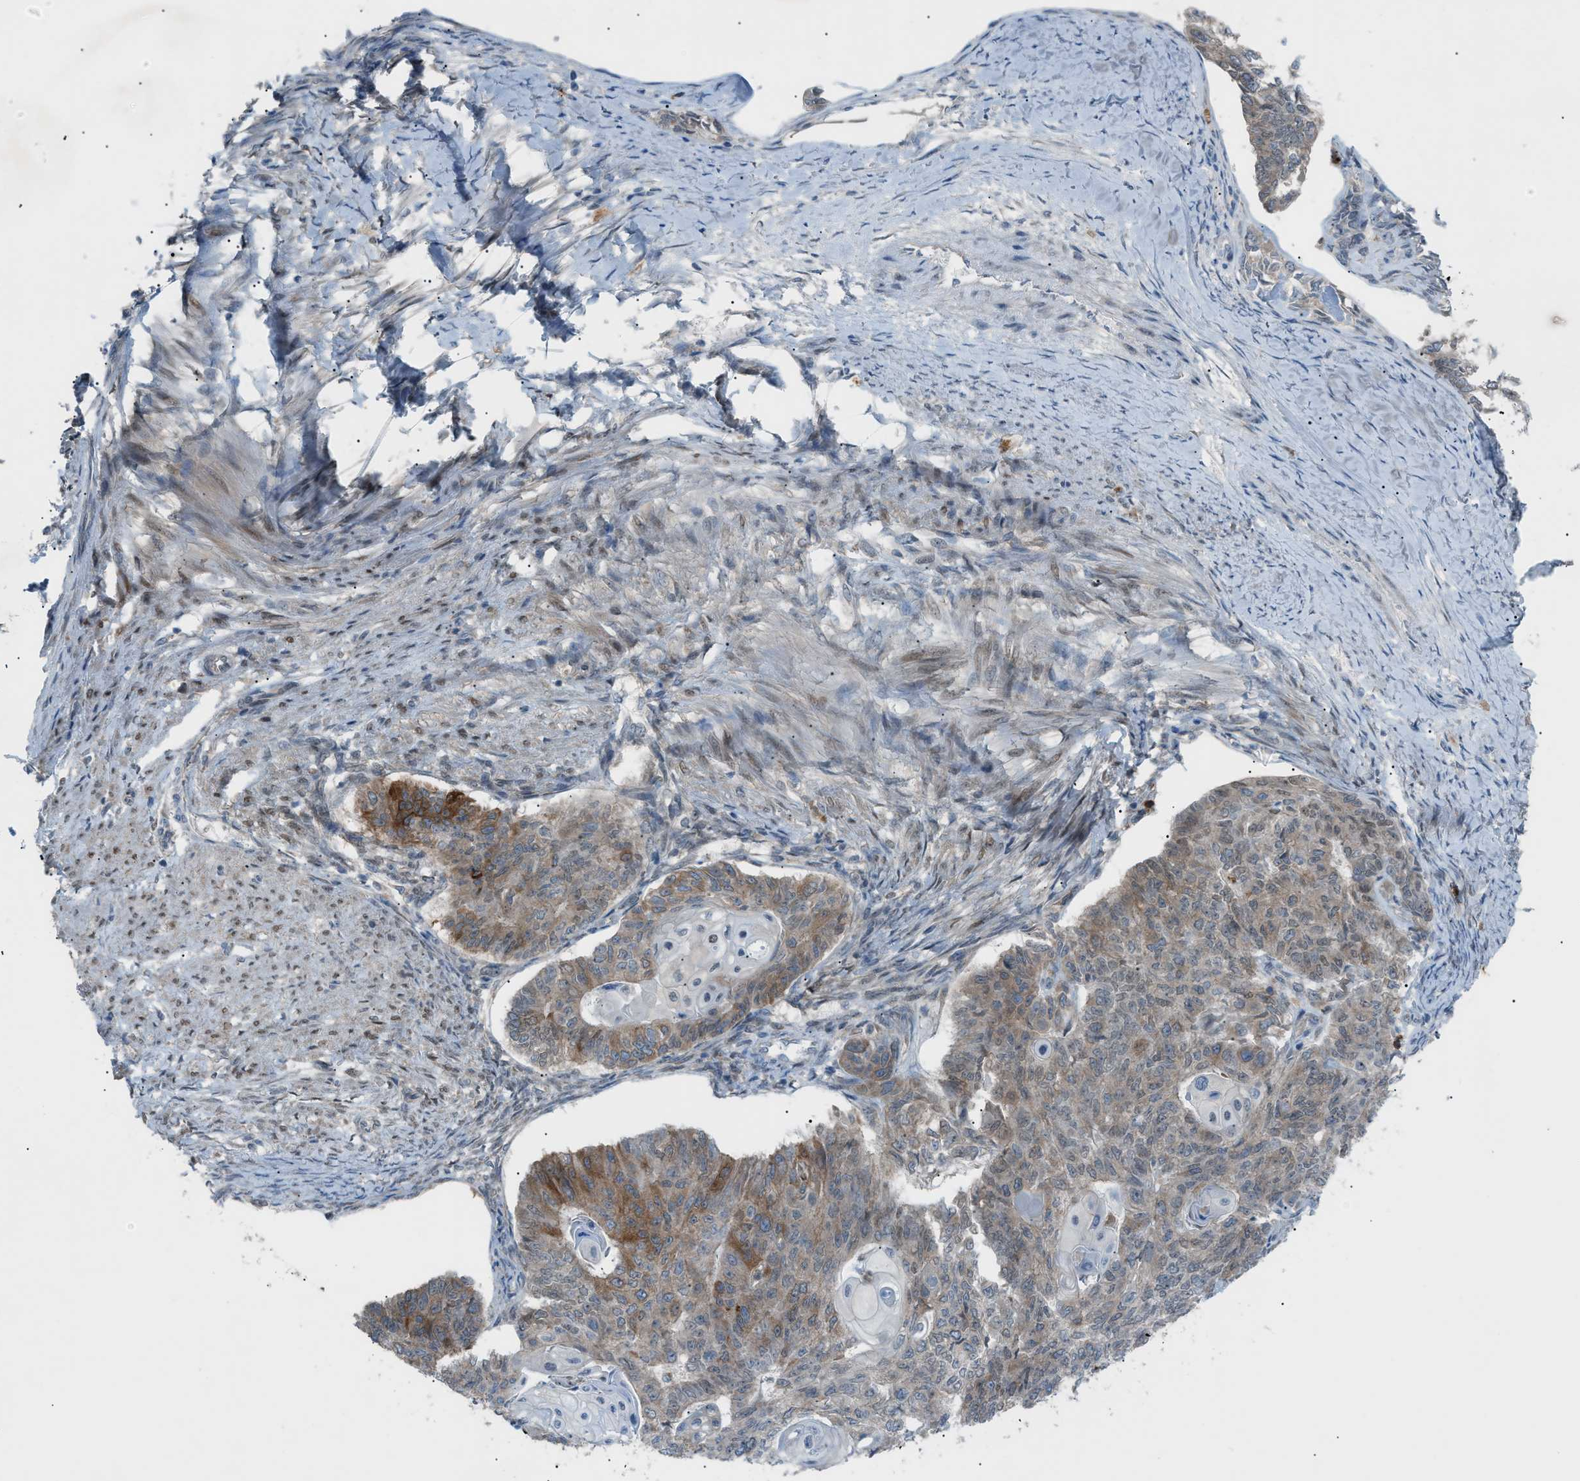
{"staining": {"intensity": "moderate", "quantity": "<25%", "location": "cytoplasmic/membranous"}, "tissue": "endometrial cancer", "cell_type": "Tumor cells", "image_type": "cancer", "snomed": [{"axis": "morphology", "description": "Adenocarcinoma, NOS"}, {"axis": "topography", "description": "Endometrium"}], "caption": "Endometrial adenocarcinoma stained for a protein (brown) demonstrates moderate cytoplasmic/membranous positive expression in approximately <25% of tumor cells.", "gene": "DYRK1A", "patient": {"sex": "female", "age": 32}}